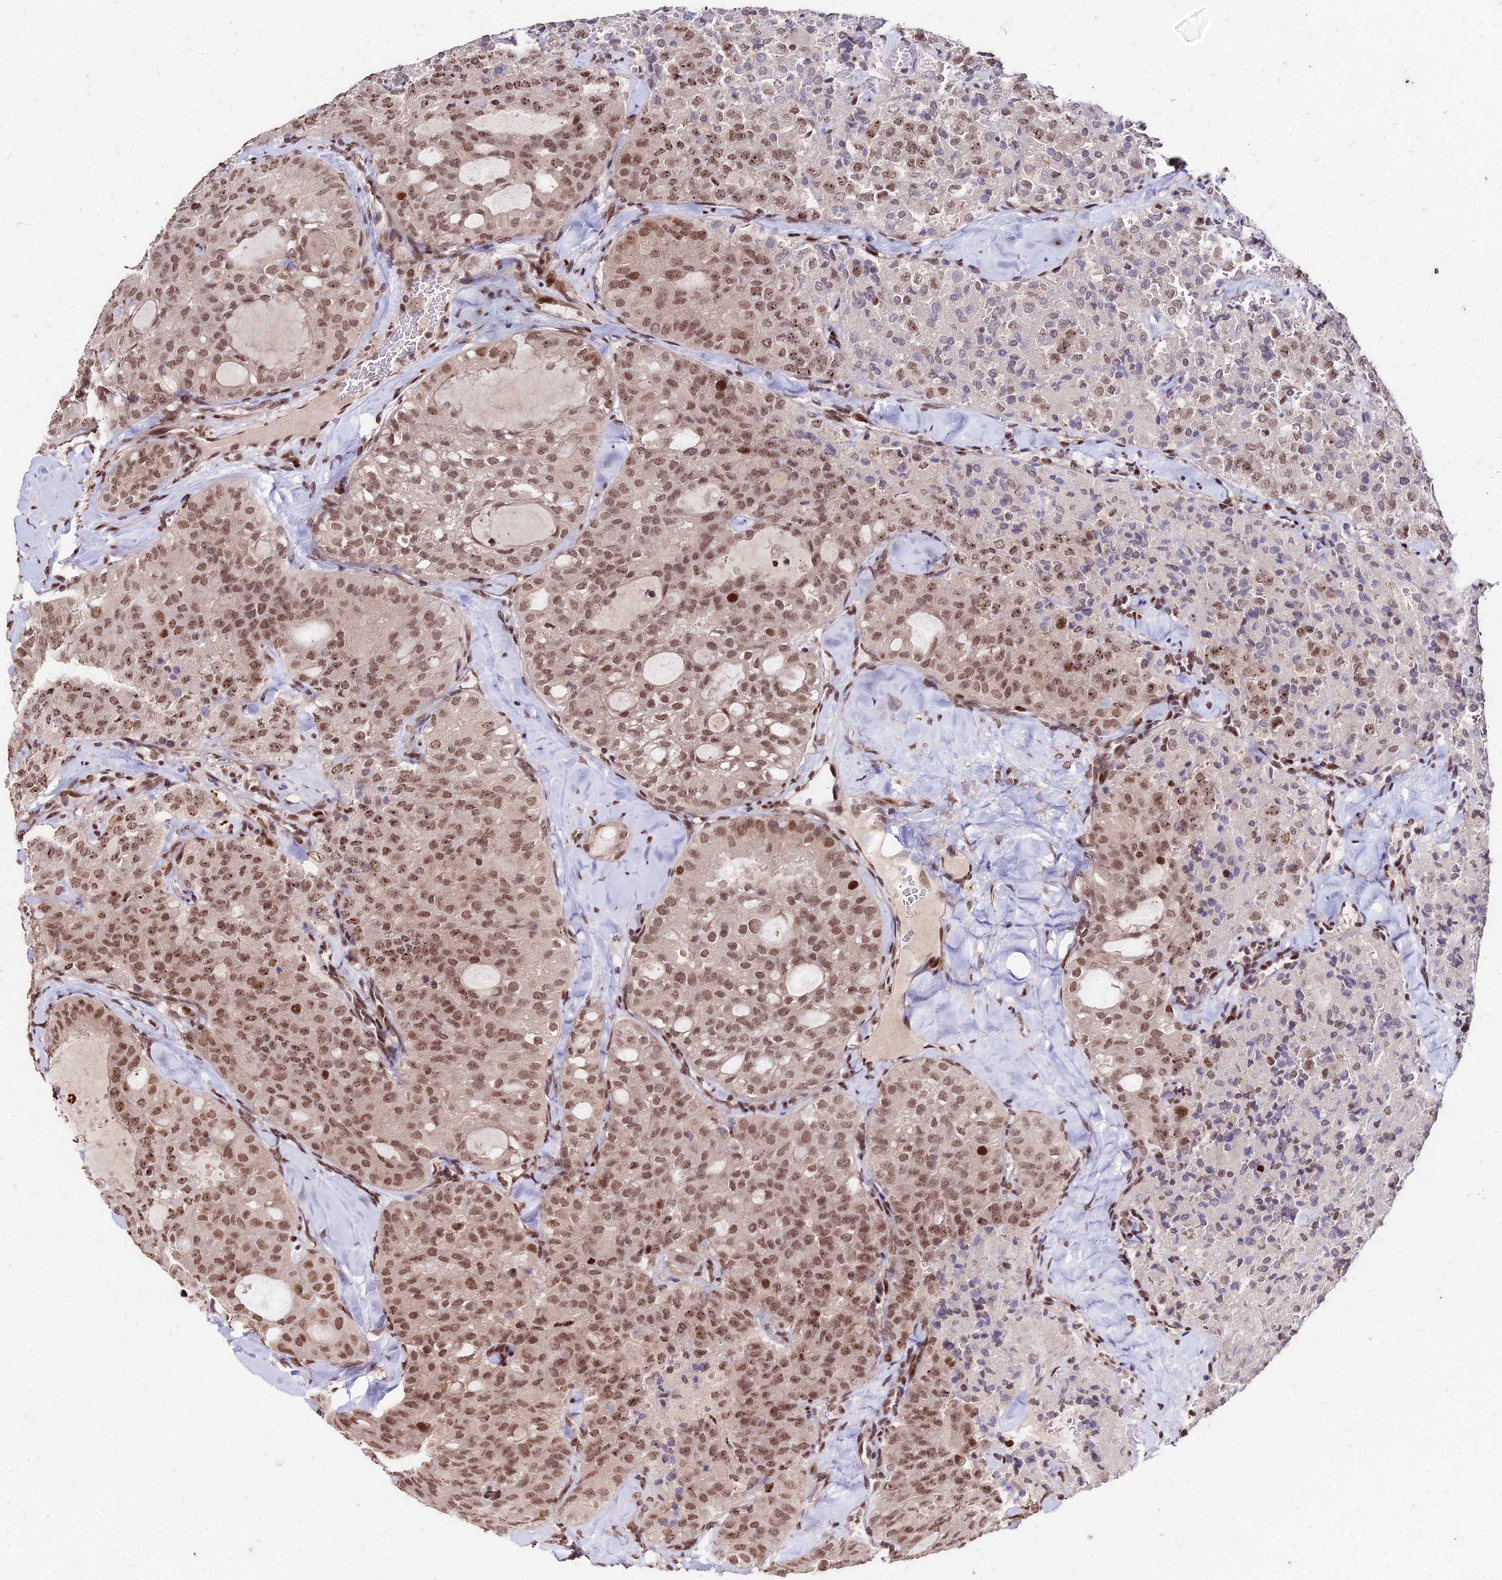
{"staining": {"intensity": "moderate", "quantity": ">75%", "location": "nuclear"}, "tissue": "thyroid cancer", "cell_type": "Tumor cells", "image_type": "cancer", "snomed": [{"axis": "morphology", "description": "Follicular adenoma carcinoma, NOS"}, {"axis": "topography", "description": "Thyroid gland"}], "caption": "Tumor cells reveal medium levels of moderate nuclear staining in about >75% of cells in thyroid follicular adenoma carcinoma.", "gene": "ZBED4", "patient": {"sex": "male", "age": 75}}